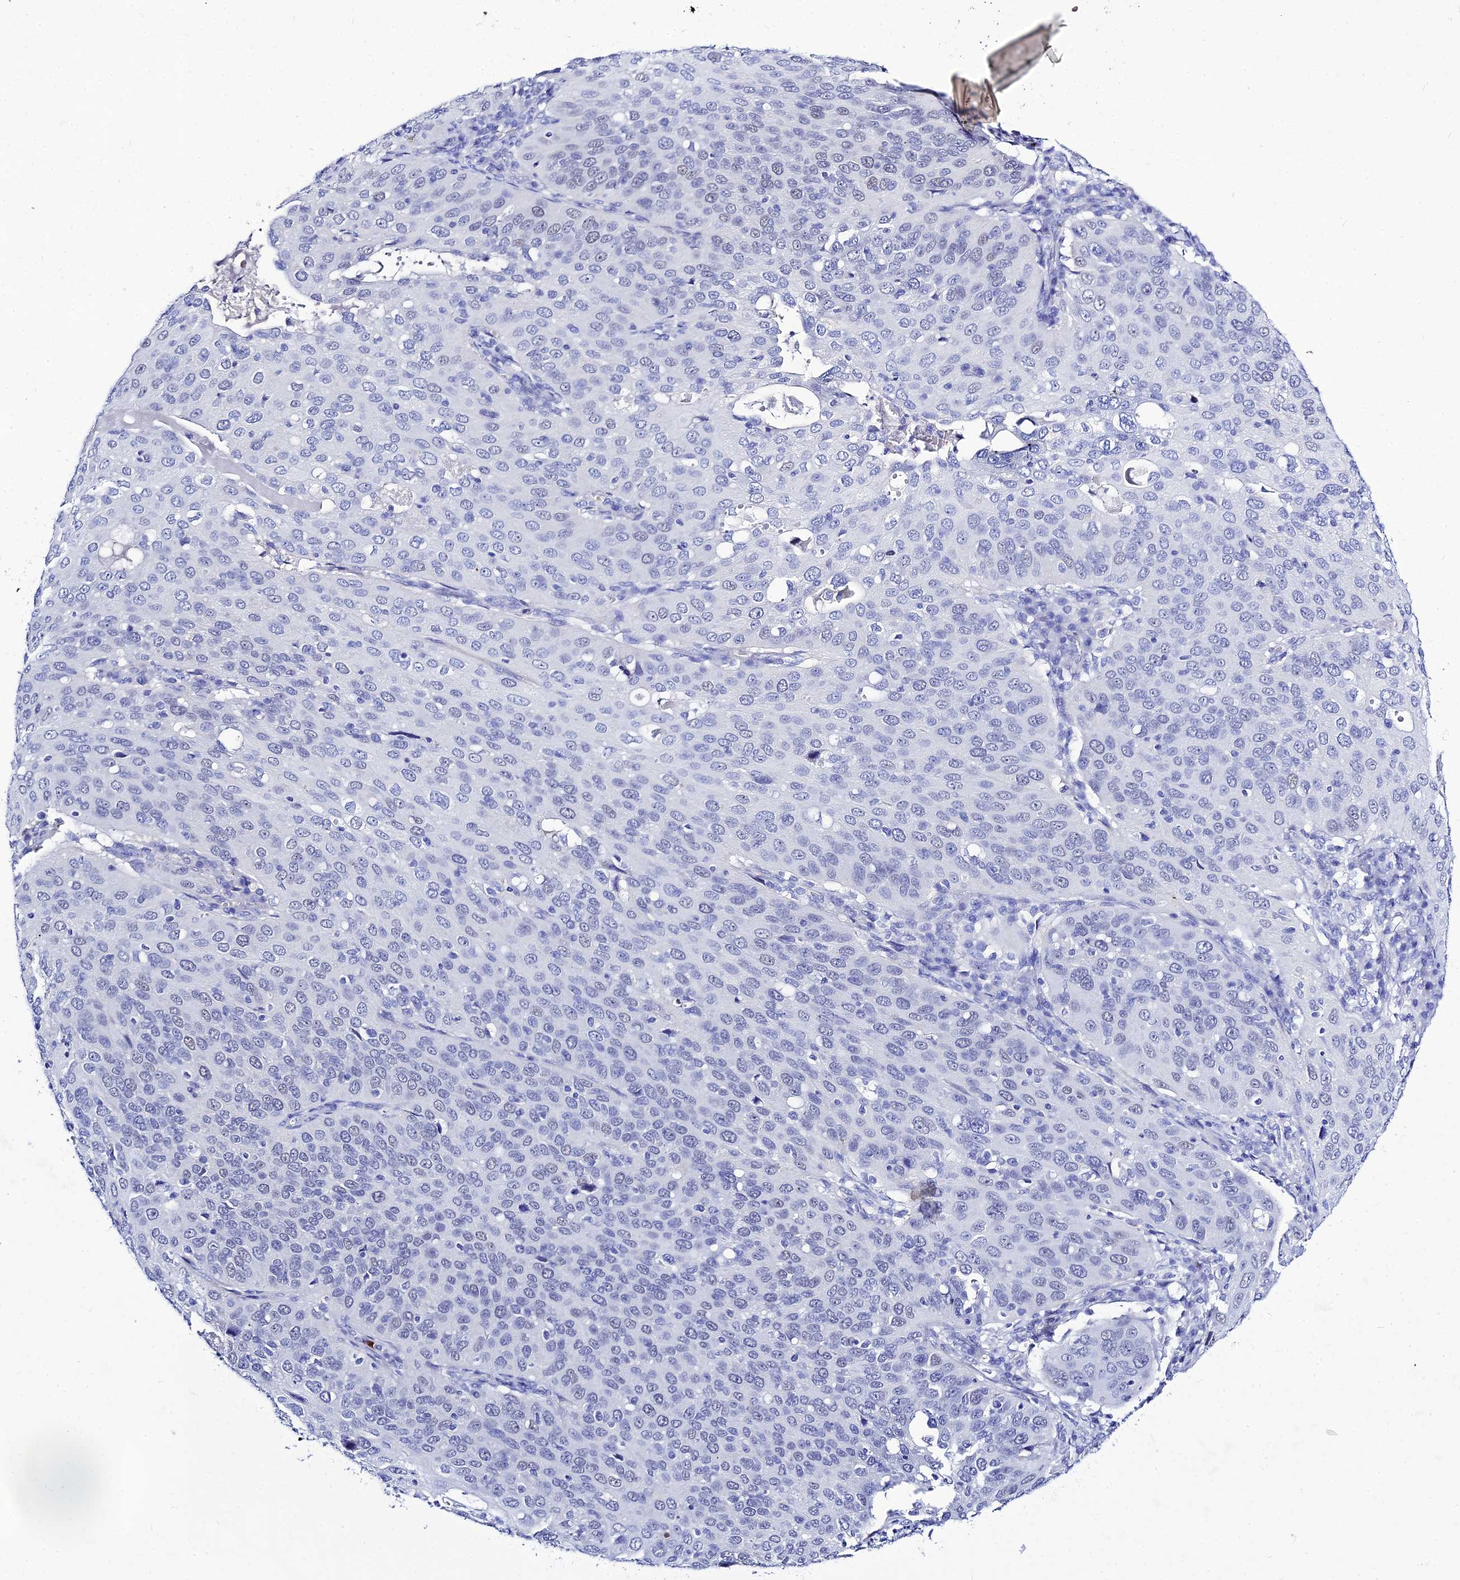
{"staining": {"intensity": "moderate", "quantity": "<25%", "location": "nuclear"}, "tissue": "cervical cancer", "cell_type": "Tumor cells", "image_type": "cancer", "snomed": [{"axis": "morphology", "description": "Squamous cell carcinoma, NOS"}, {"axis": "topography", "description": "Cervix"}], "caption": "Immunohistochemical staining of human cervical cancer exhibits low levels of moderate nuclear protein positivity in approximately <25% of tumor cells.", "gene": "DEFB107A", "patient": {"sex": "female", "age": 36}}